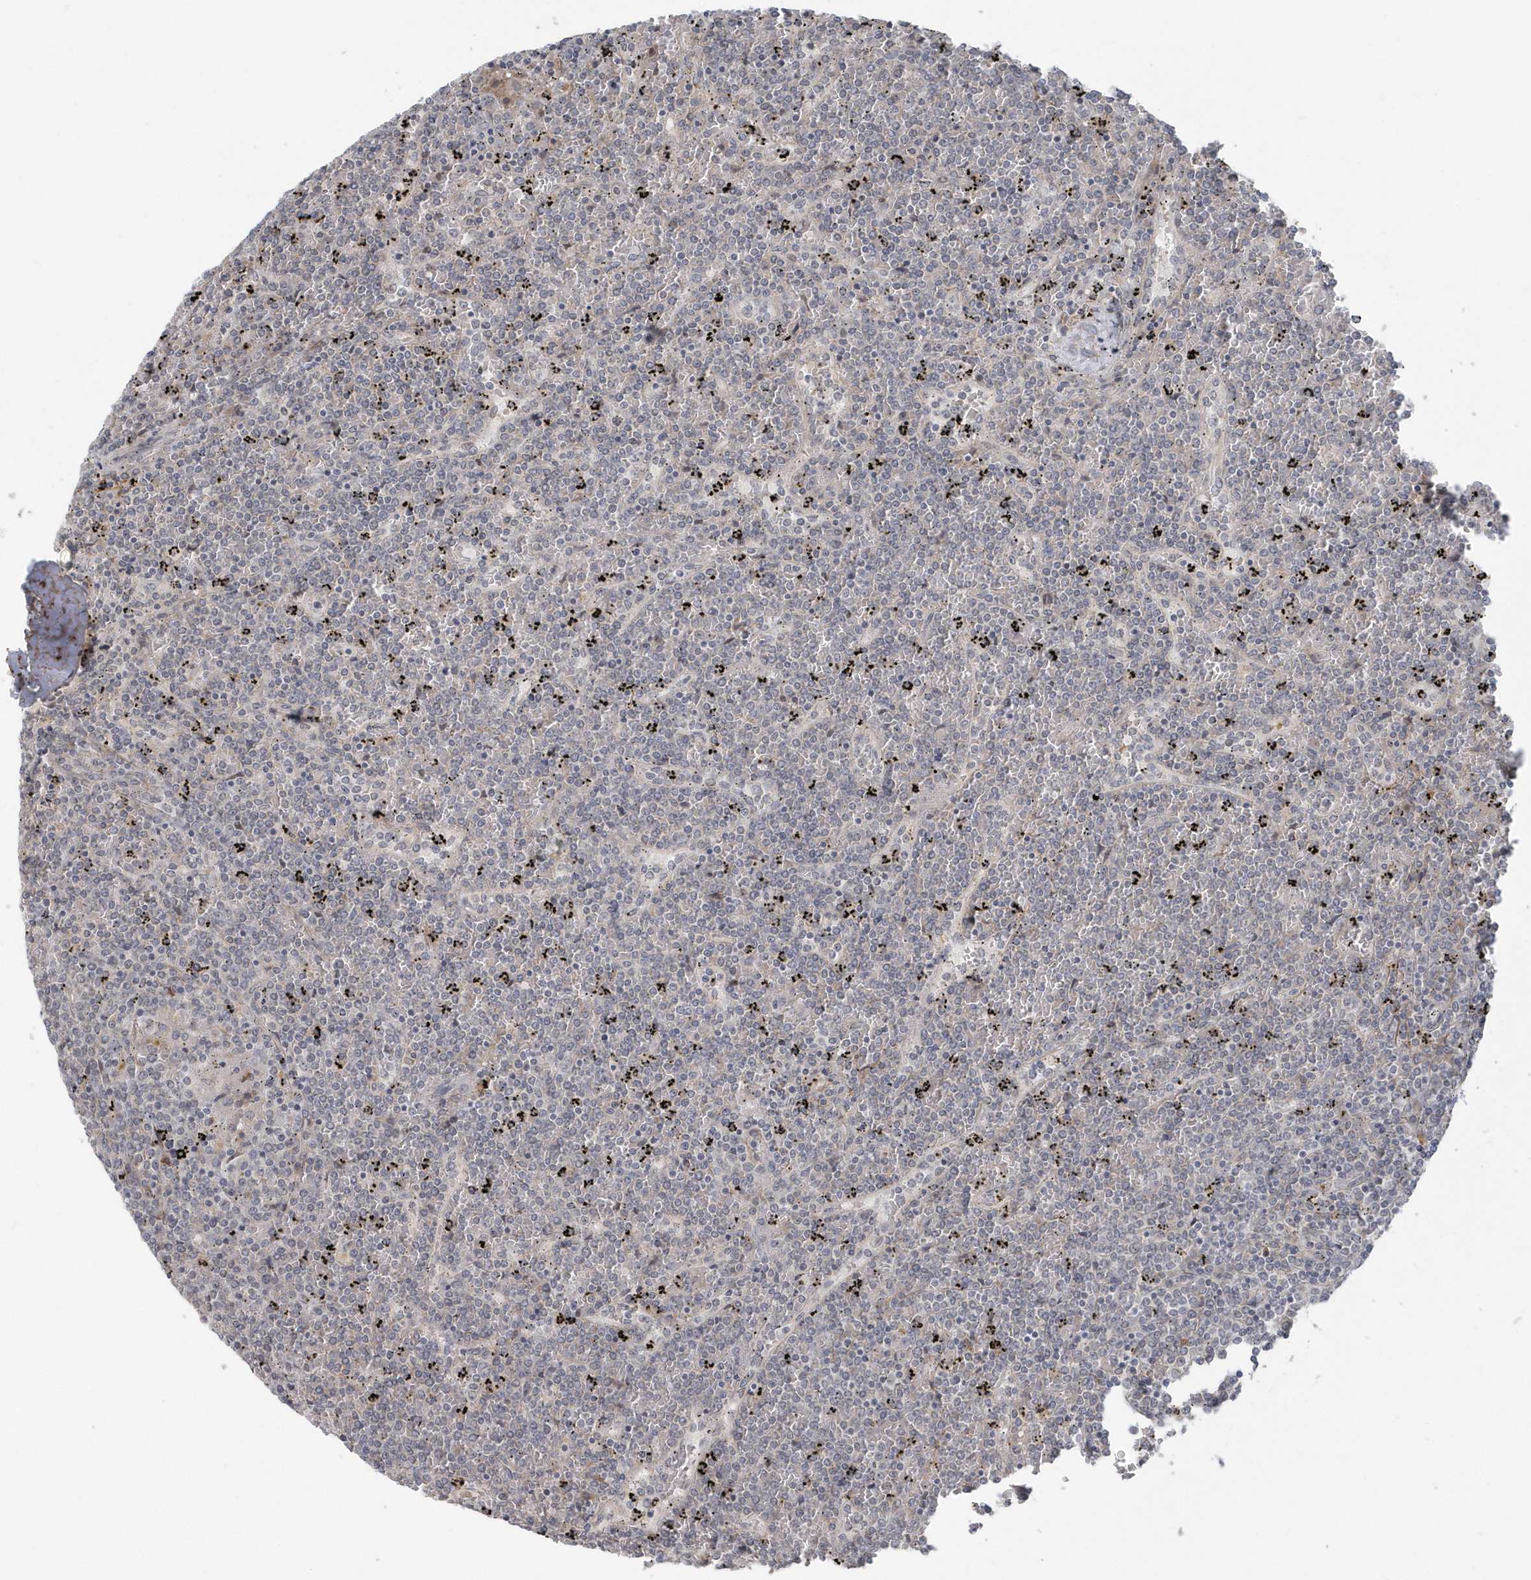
{"staining": {"intensity": "negative", "quantity": "none", "location": "none"}, "tissue": "lymphoma", "cell_type": "Tumor cells", "image_type": "cancer", "snomed": [{"axis": "morphology", "description": "Malignant lymphoma, non-Hodgkin's type, Low grade"}, {"axis": "topography", "description": "Spleen"}], "caption": "Immunohistochemistry of human lymphoma exhibits no positivity in tumor cells. (DAB immunohistochemistry (IHC), high magnification).", "gene": "NAPB", "patient": {"sex": "female", "age": 19}}